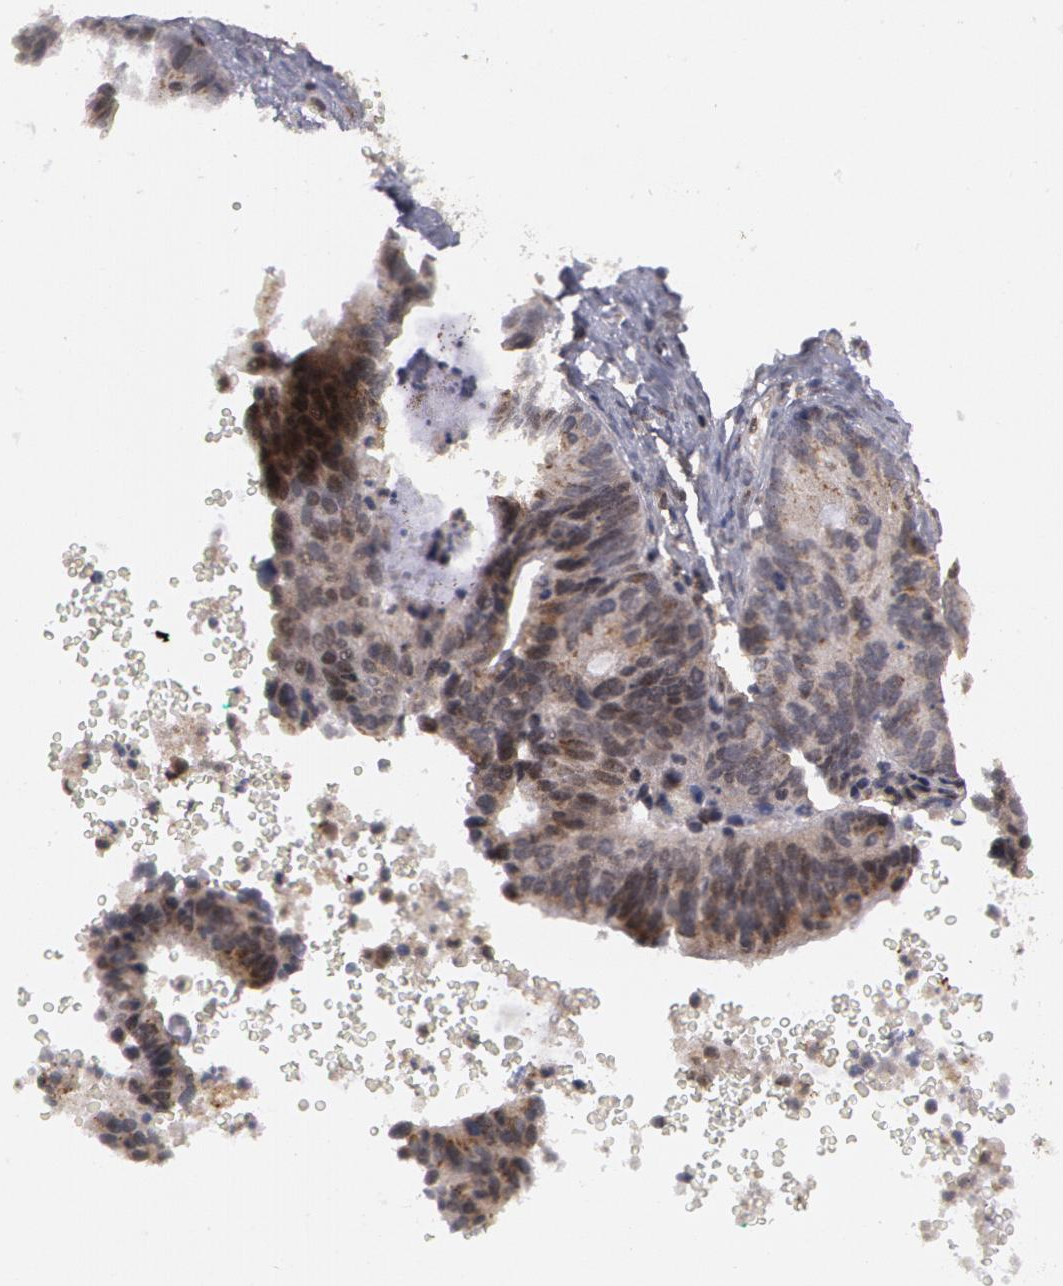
{"staining": {"intensity": "weak", "quantity": "<25%", "location": "nuclear"}, "tissue": "ovarian cancer", "cell_type": "Tumor cells", "image_type": "cancer", "snomed": [{"axis": "morphology", "description": "Carcinoma, endometroid"}, {"axis": "topography", "description": "Ovary"}], "caption": "A high-resolution micrograph shows immunohistochemistry (IHC) staining of ovarian cancer, which shows no significant expression in tumor cells.", "gene": "STX5", "patient": {"sex": "female", "age": 52}}